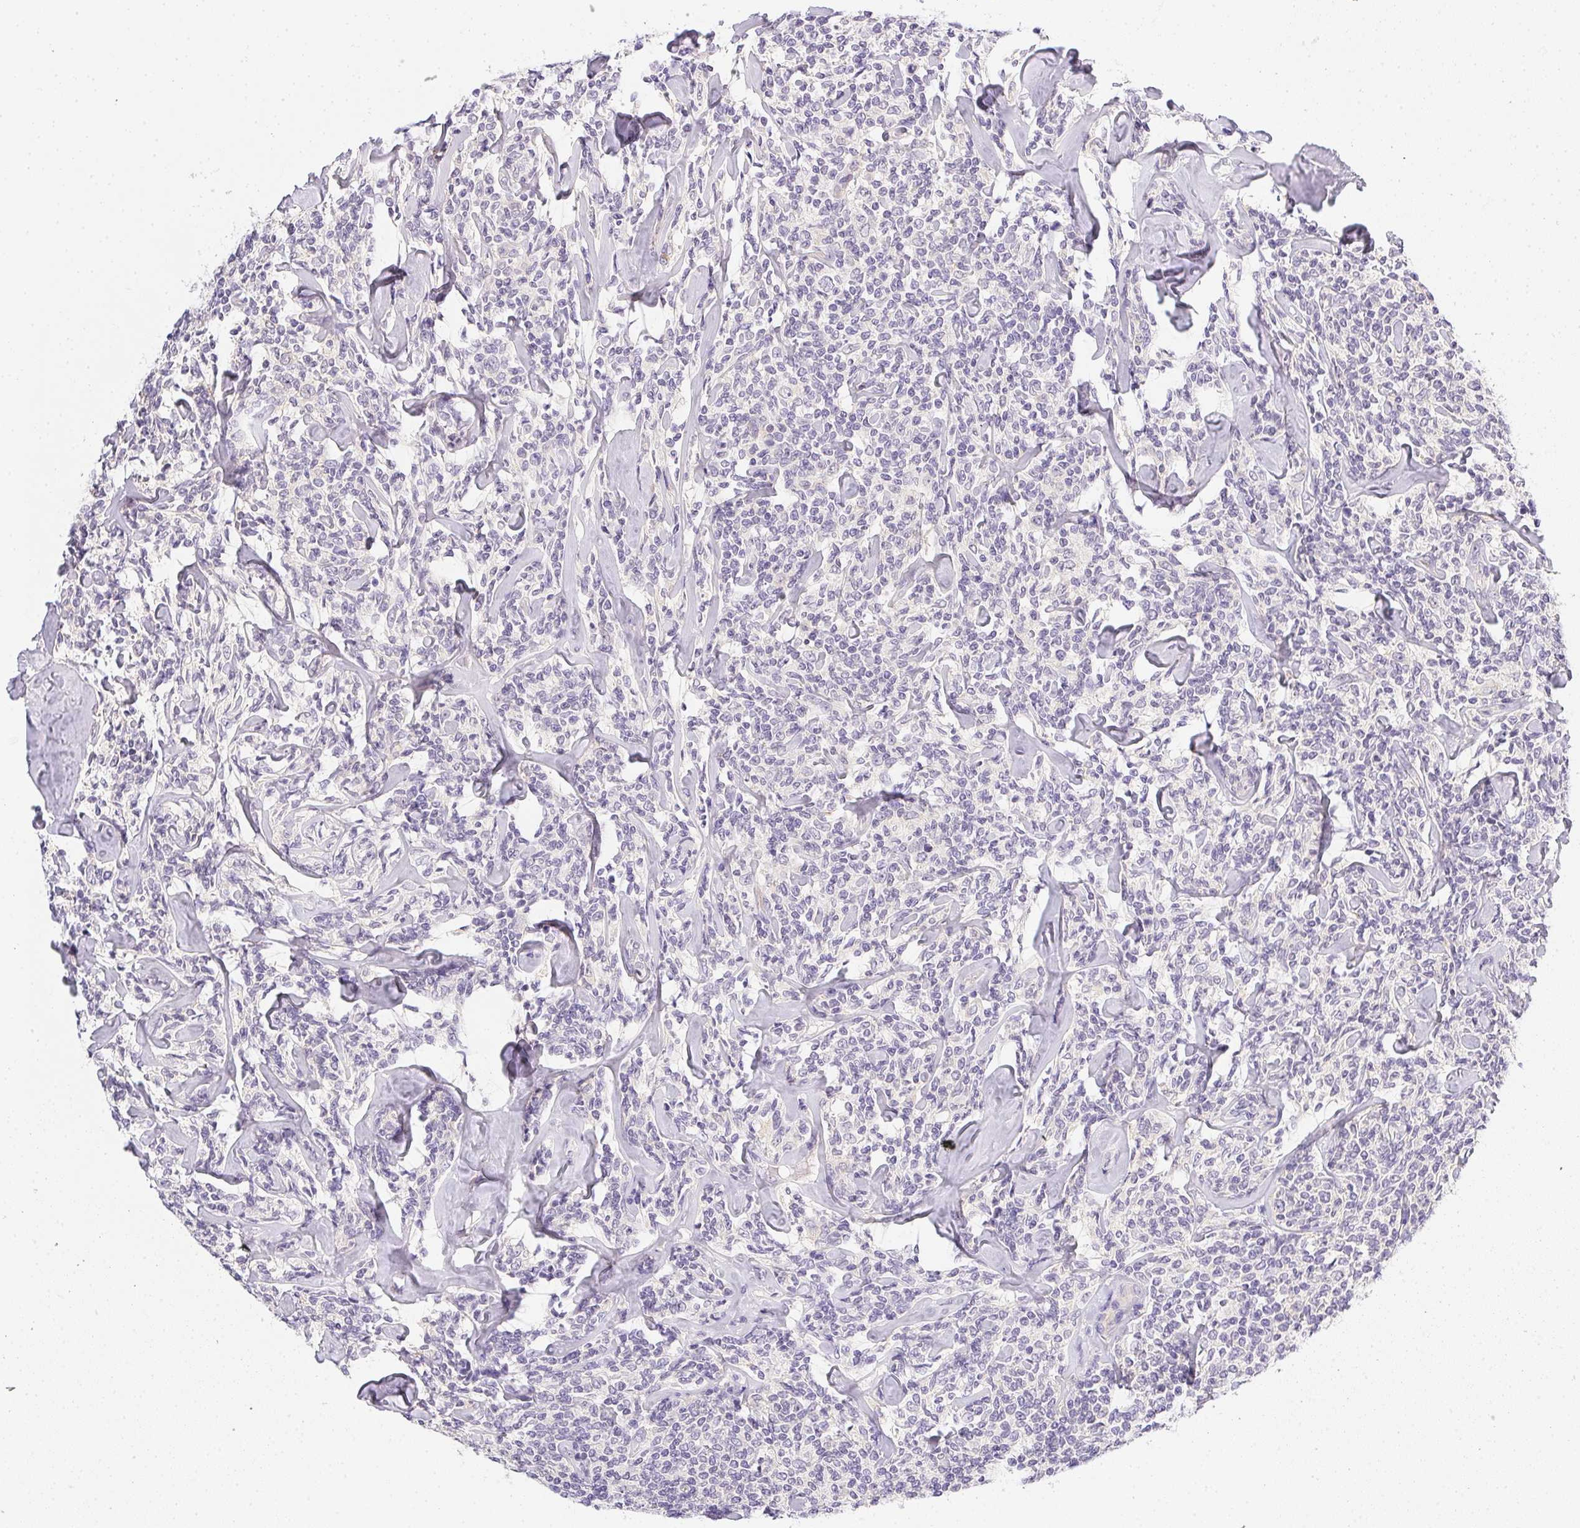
{"staining": {"intensity": "negative", "quantity": "none", "location": "none"}, "tissue": "lymphoma", "cell_type": "Tumor cells", "image_type": "cancer", "snomed": [{"axis": "morphology", "description": "Malignant lymphoma, non-Hodgkin's type, Low grade"}, {"axis": "topography", "description": "Lymph node"}], "caption": "This is a photomicrograph of IHC staining of low-grade malignant lymphoma, non-Hodgkin's type, which shows no positivity in tumor cells.", "gene": "SLC17A7", "patient": {"sex": "female", "age": 56}}